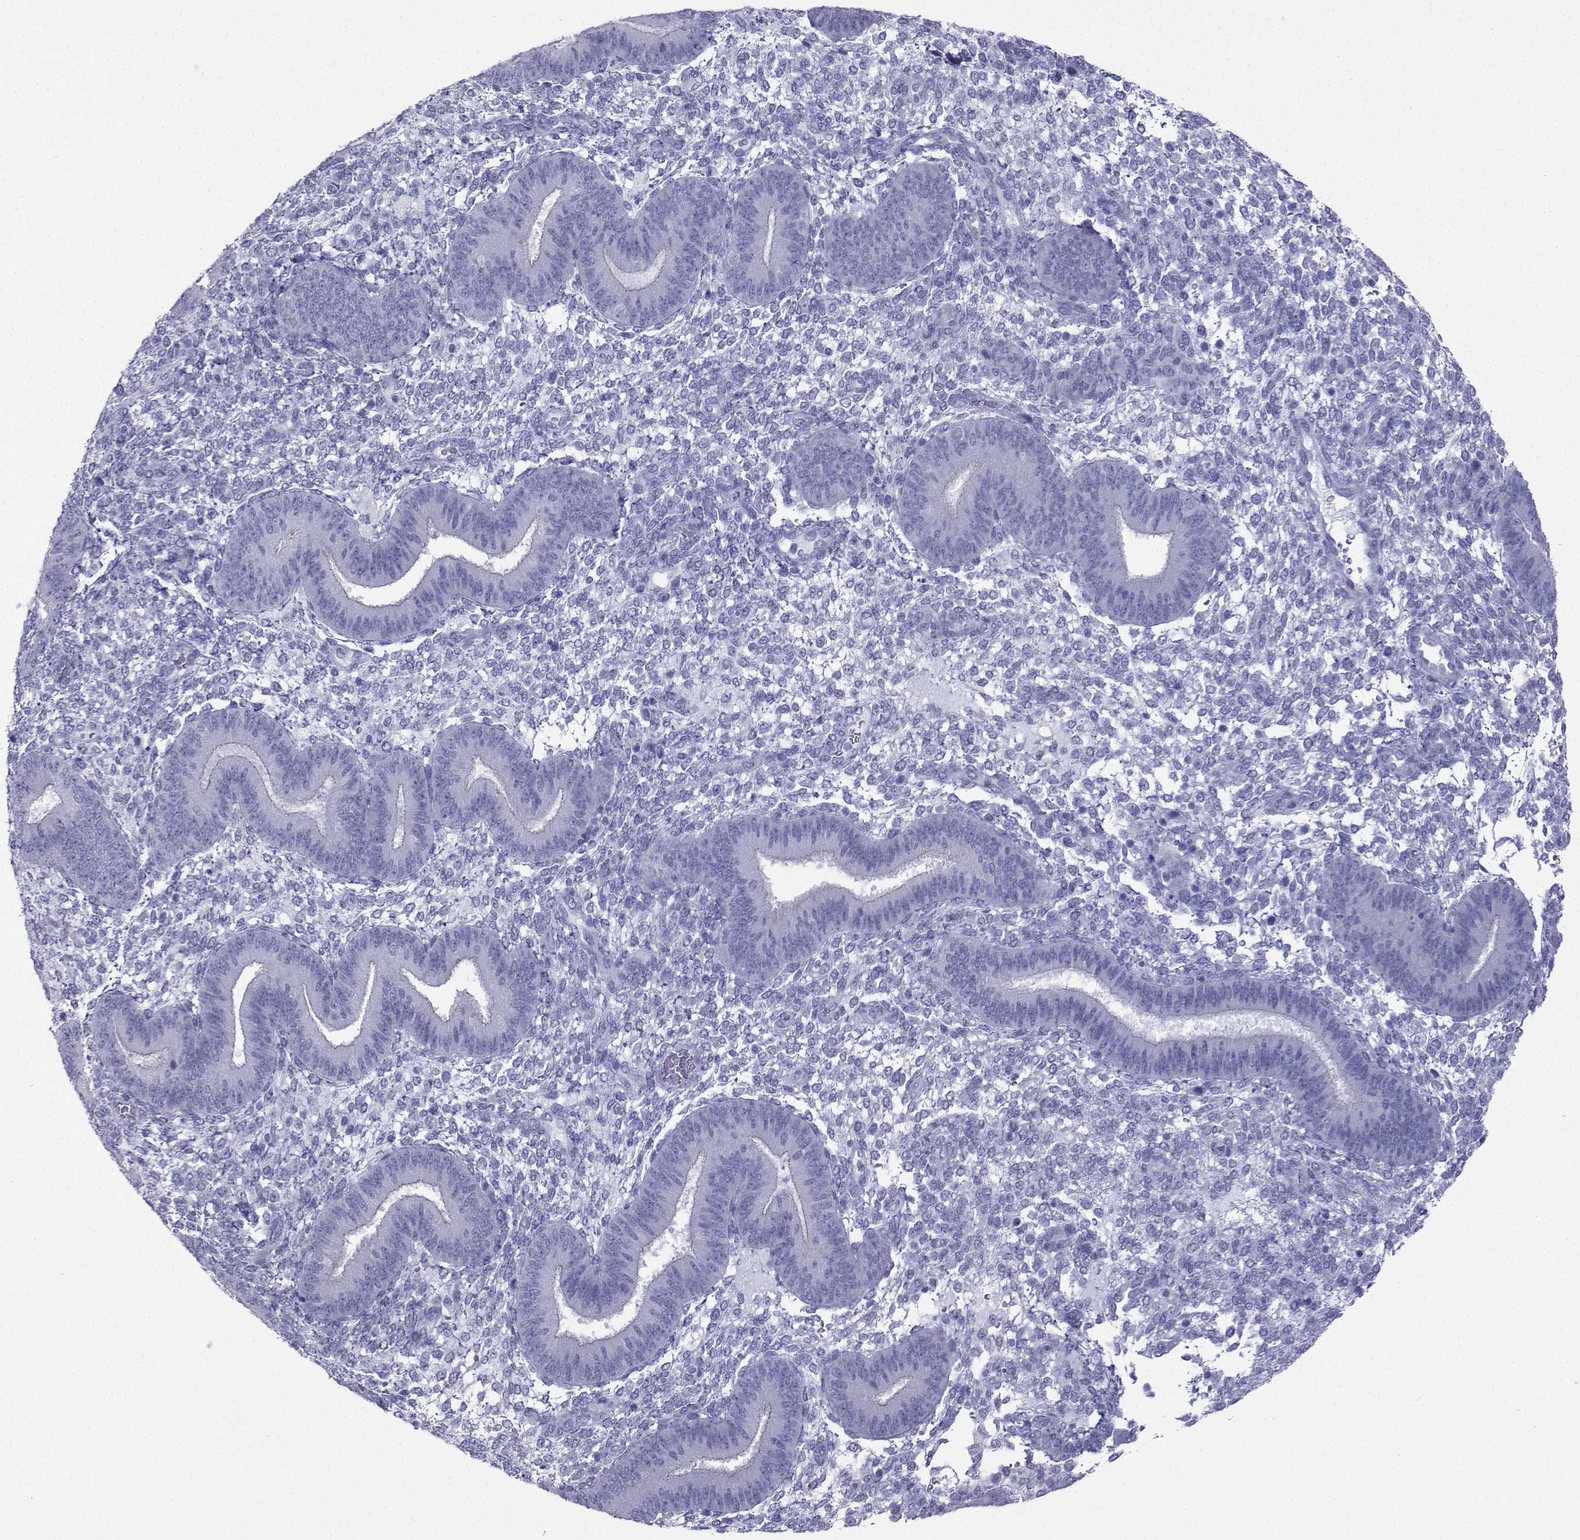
{"staining": {"intensity": "negative", "quantity": "none", "location": "none"}, "tissue": "endometrium", "cell_type": "Cells in endometrial stroma", "image_type": "normal", "snomed": [{"axis": "morphology", "description": "Normal tissue, NOS"}, {"axis": "topography", "description": "Endometrium"}], "caption": "Endometrium stained for a protein using immunohistochemistry (IHC) displays no positivity cells in endometrial stroma.", "gene": "KIF17", "patient": {"sex": "female", "age": 39}}